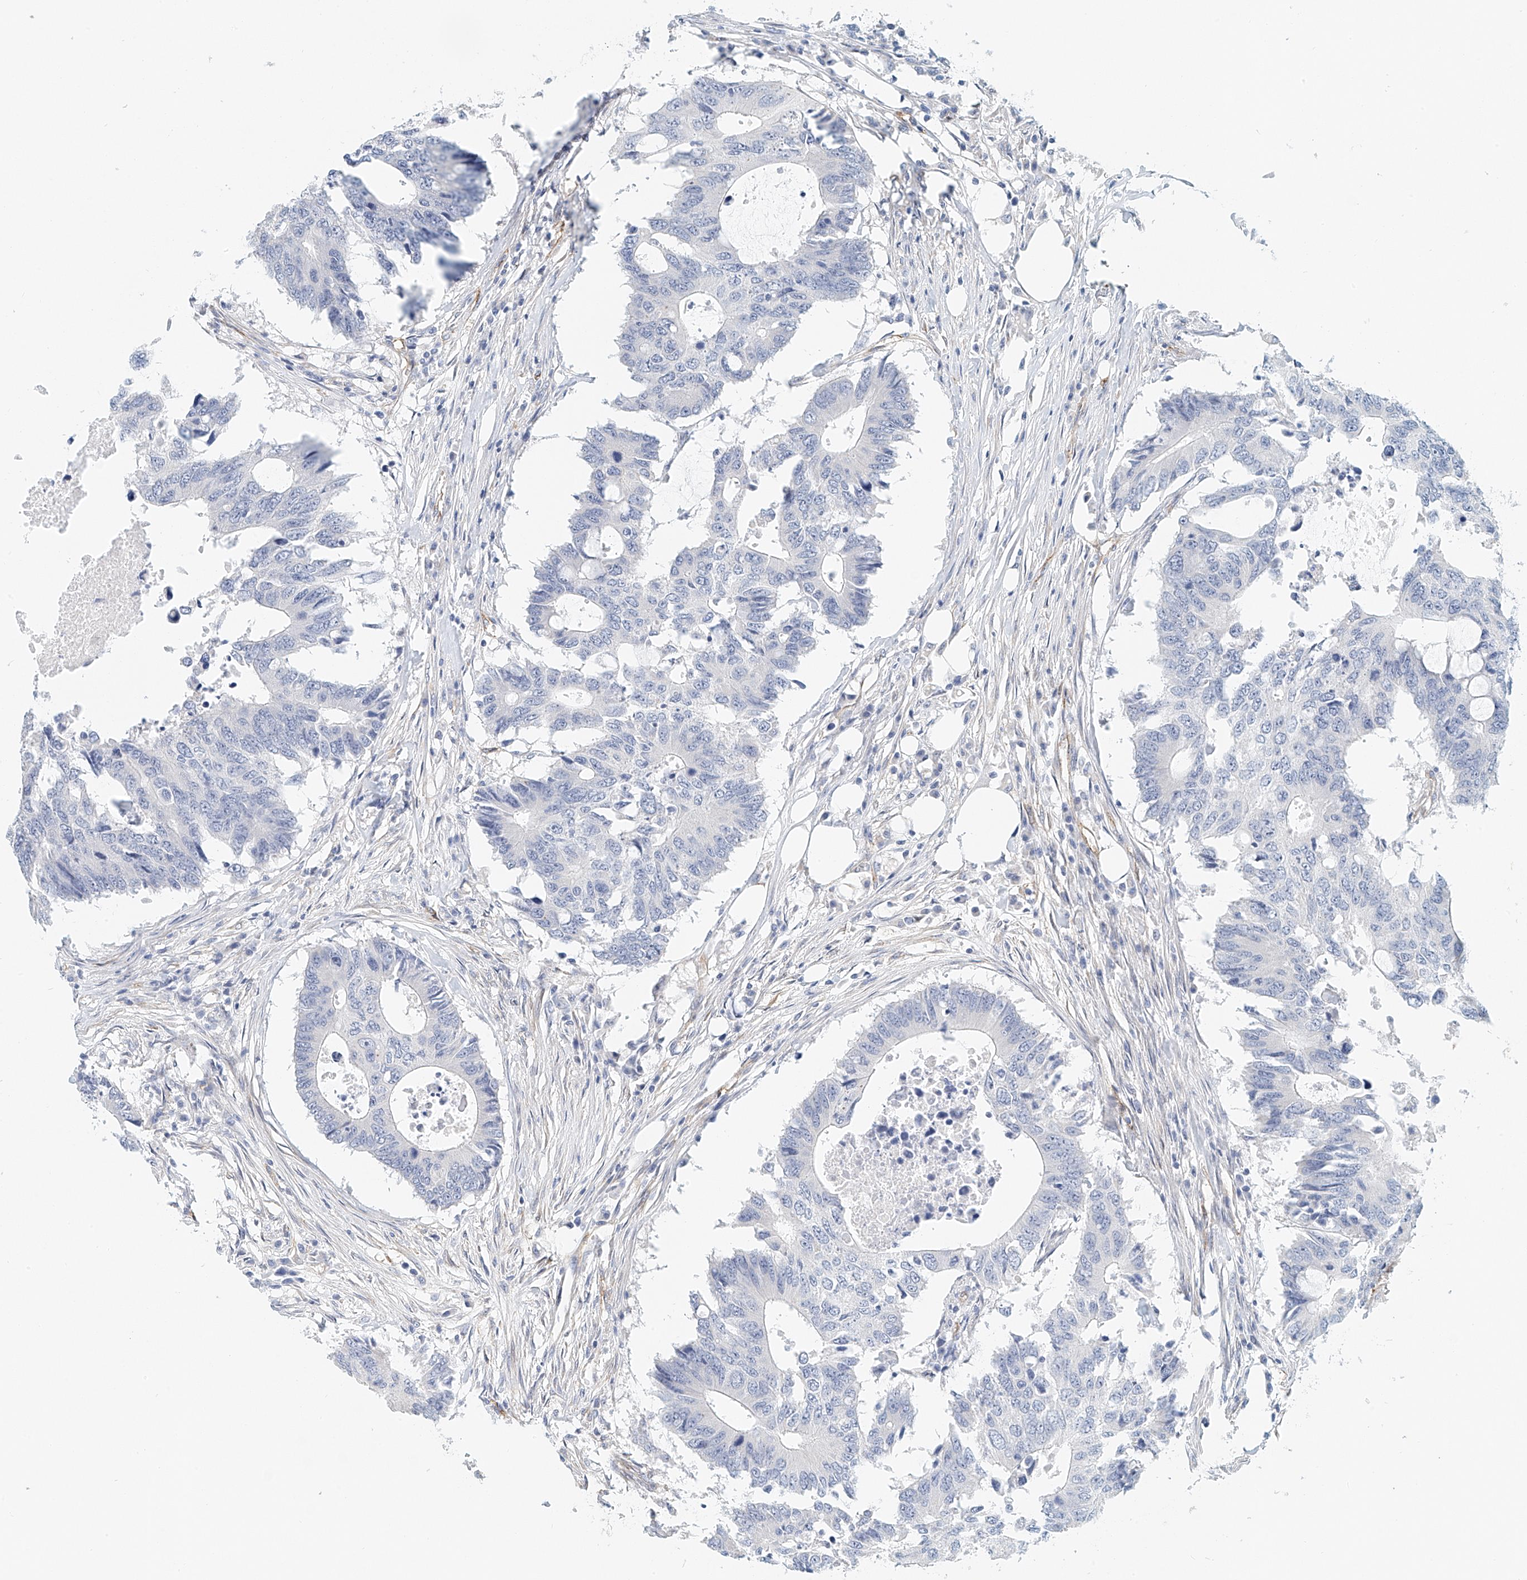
{"staining": {"intensity": "negative", "quantity": "none", "location": "none"}, "tissue": "colorectal cancer", "cell_type": "Tumor cells", "image_type": "cancer", "snomed": [{"axis": "morphology", "description": "Adenocarcinoma, NOS"}, {"axis": "topography", "description": "Colon"}], "caption": "Tumor cells are negative for protein expression in human colorectal adenocarcinoma. (DAB immunohistochemistry, high magnification).", "gene": "ARHGAP28", "patient": {"sex": "male", "age": 71}}